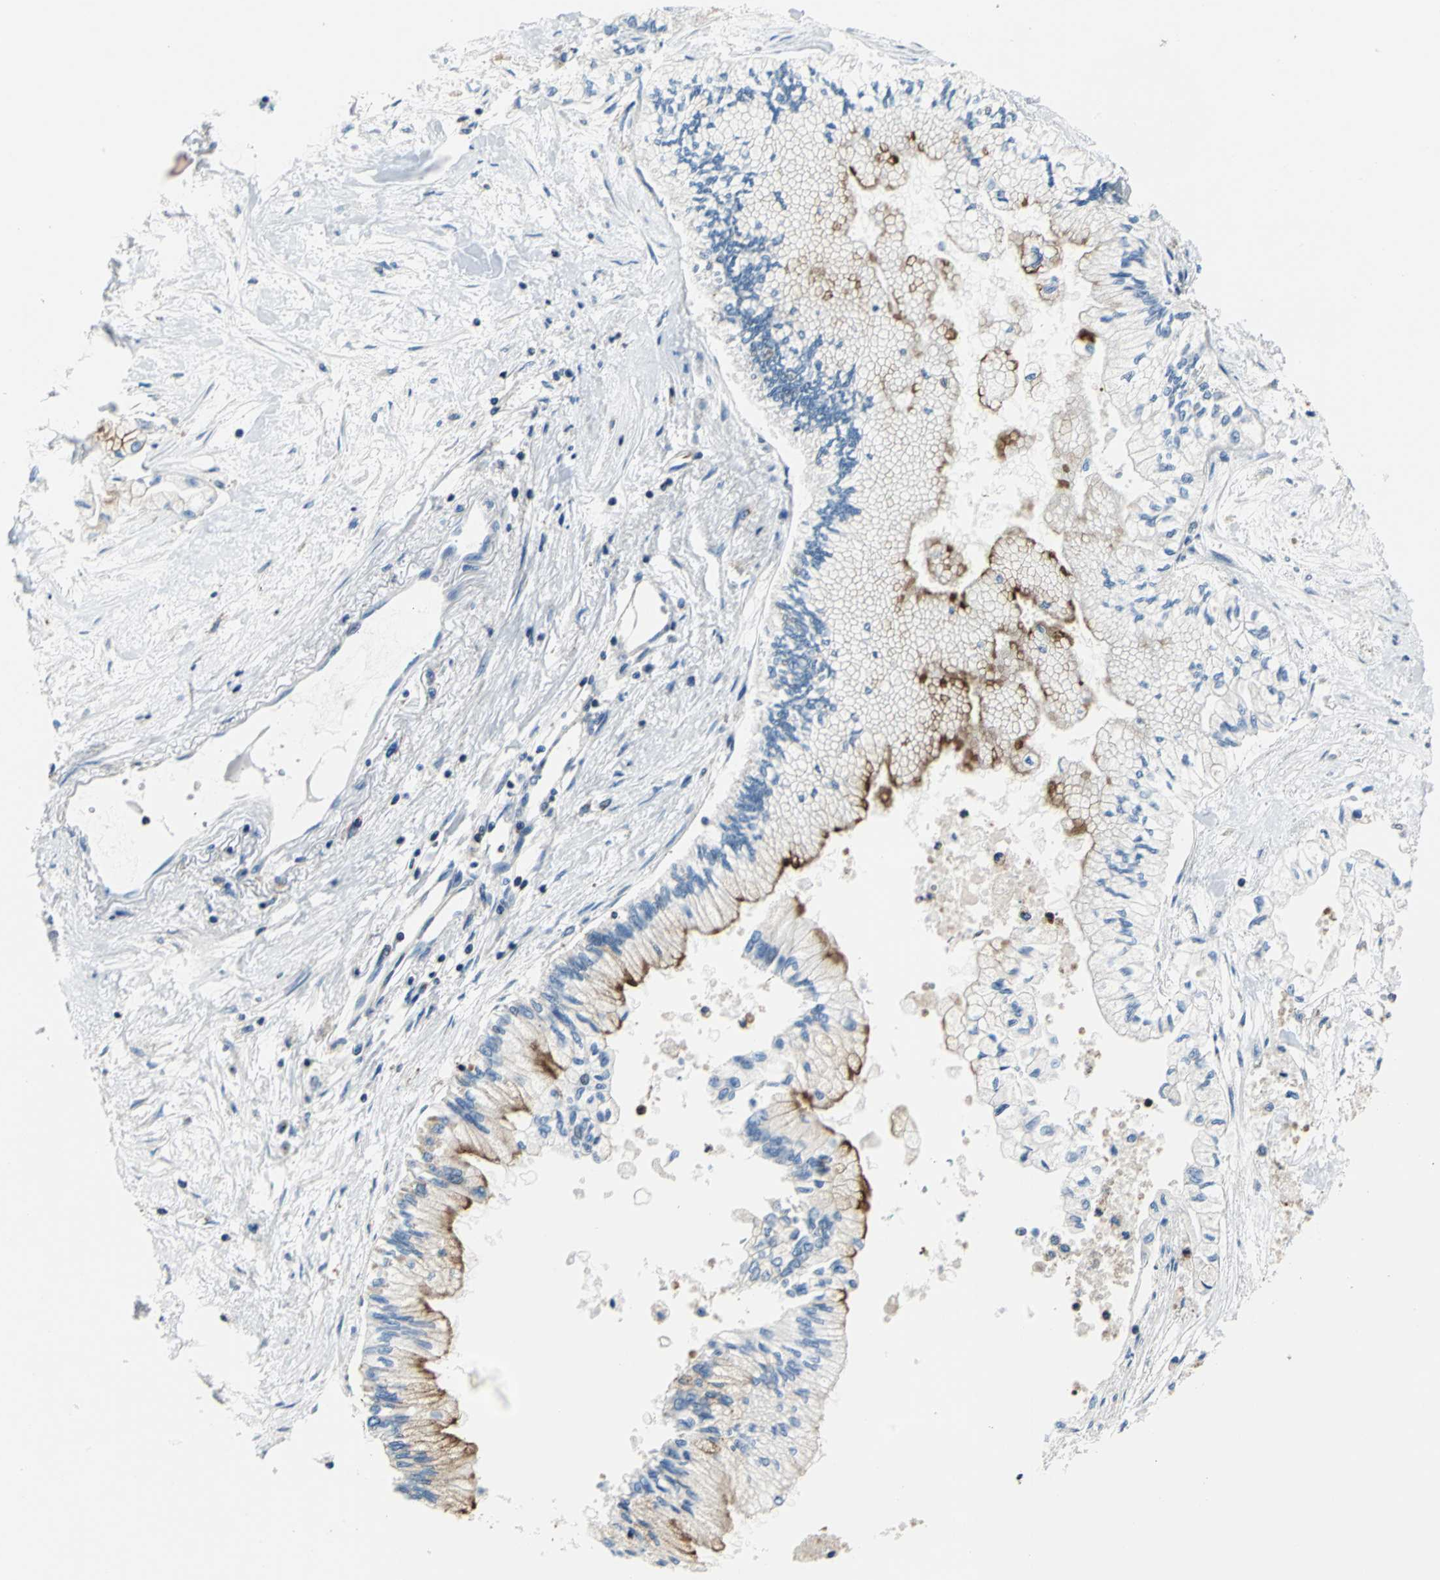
{"staining": {"intensity": "moderate", "quantity": ">75%", "location": "cytoplasmic/membranous"}, "tissue": "pancreatic cancer", "cell_type": "Tumor cells", "image_type": "cancer", "snomed": [{"axis": "morphology", "description": "Adenocarcinoma, NOS"}, {"axis": "topography", "description": "Pancreas"}], "caption": "Approximately >75% of tumor cells in pancreatic cancer exhibit moderate cytoplasmic/membranous protein expression as visualized by brown immunohistochemical staining.", "gene": "SEPTIN6", "patient": {"sex": "male", "age": 79}}